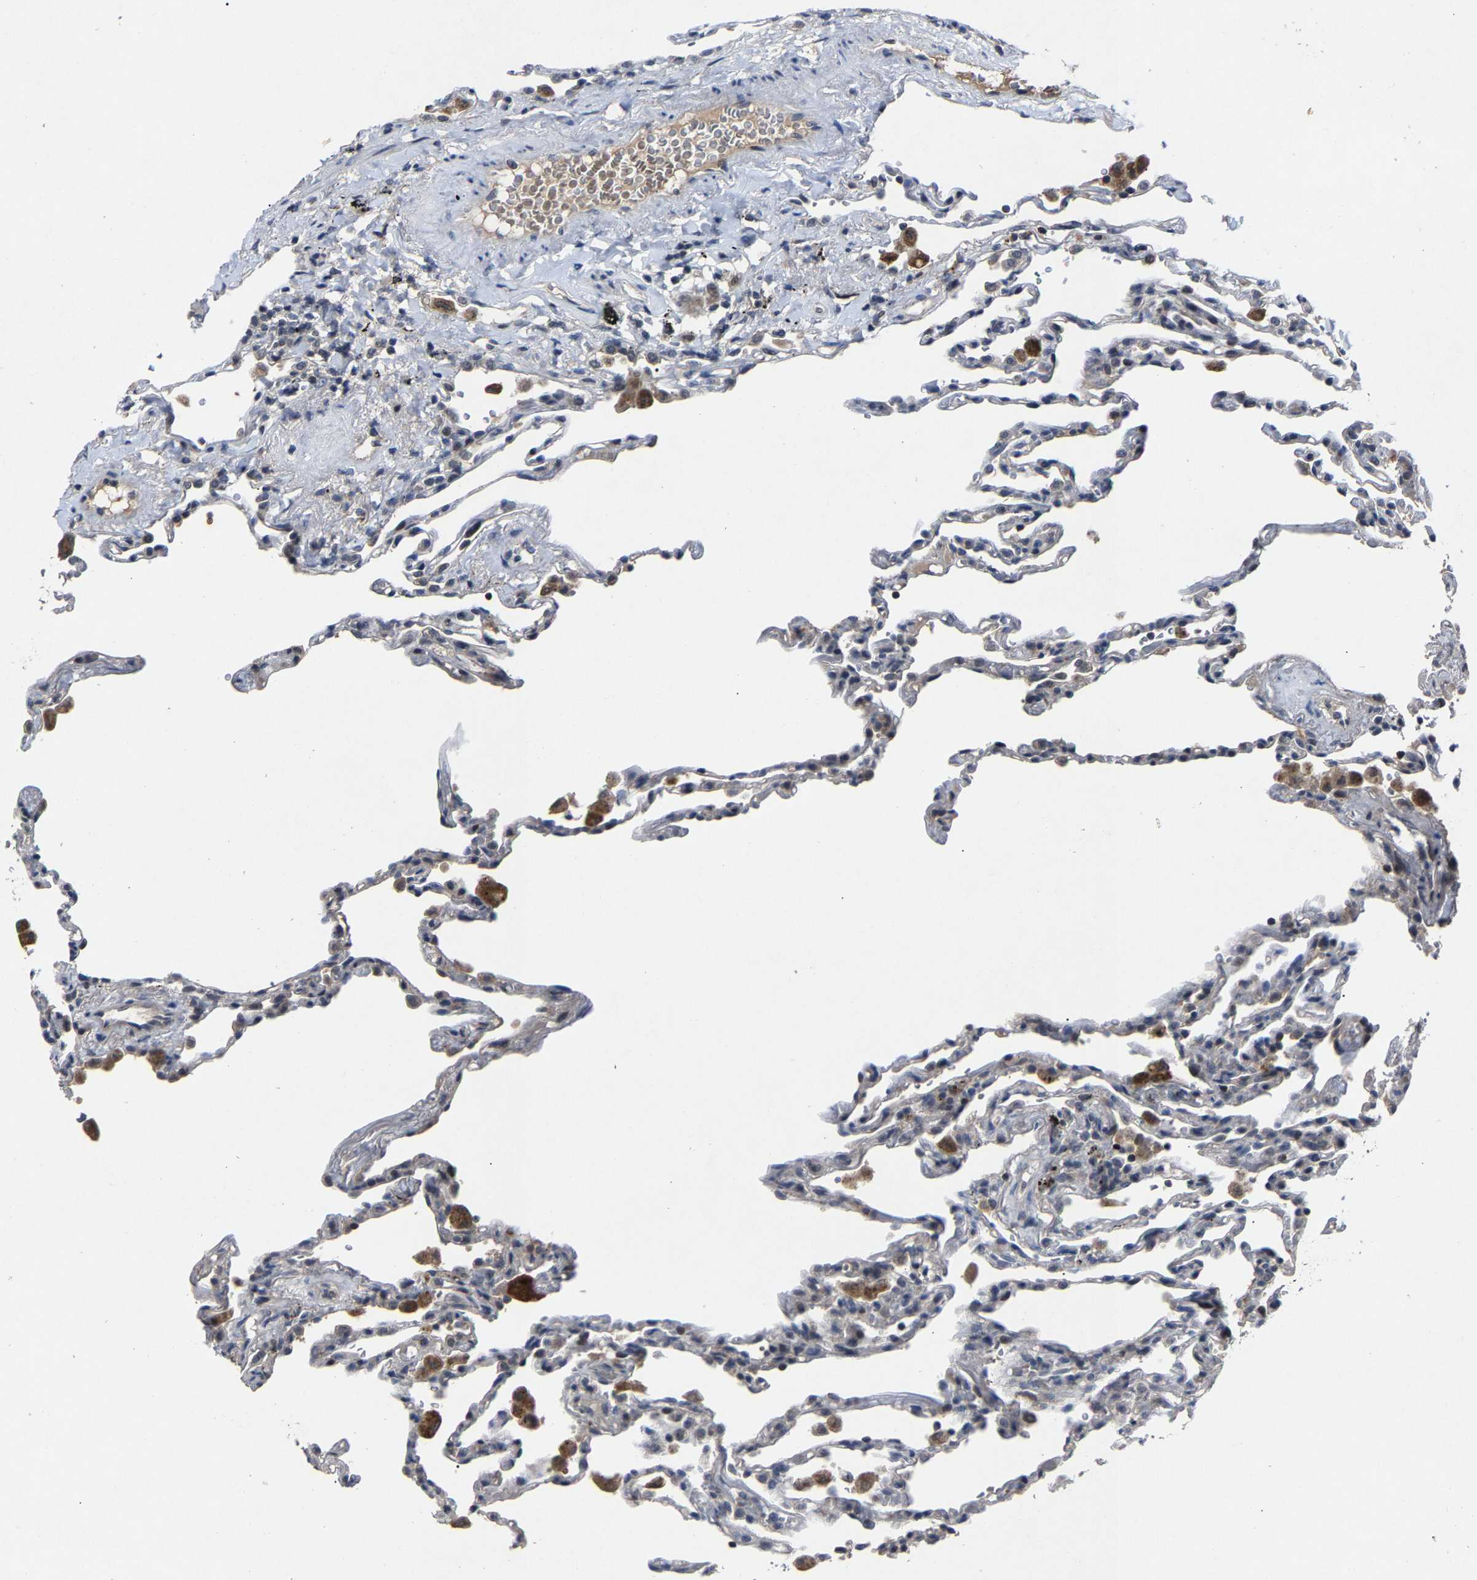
{"staining": {"intensity": "strong", "quantity": "<25%", "location": "nuclear"}, "tissue": "lung", "cell_type": "Alveolar cells", "image_type": "normal", "snomed": [{"axis": "morphology", "description": "Normal tissue, NOS"}, {"axis": "topography", "description": "Lung"}], "caption": "A high-resolution micrograph shows immunohistochemistry (IHC) staining of normal lung, which demonstrates strong nuclear positivity in about <25% of alveolar cells.", "gene": "LSM8", "patient": {"sex": "male", "age": 59}}